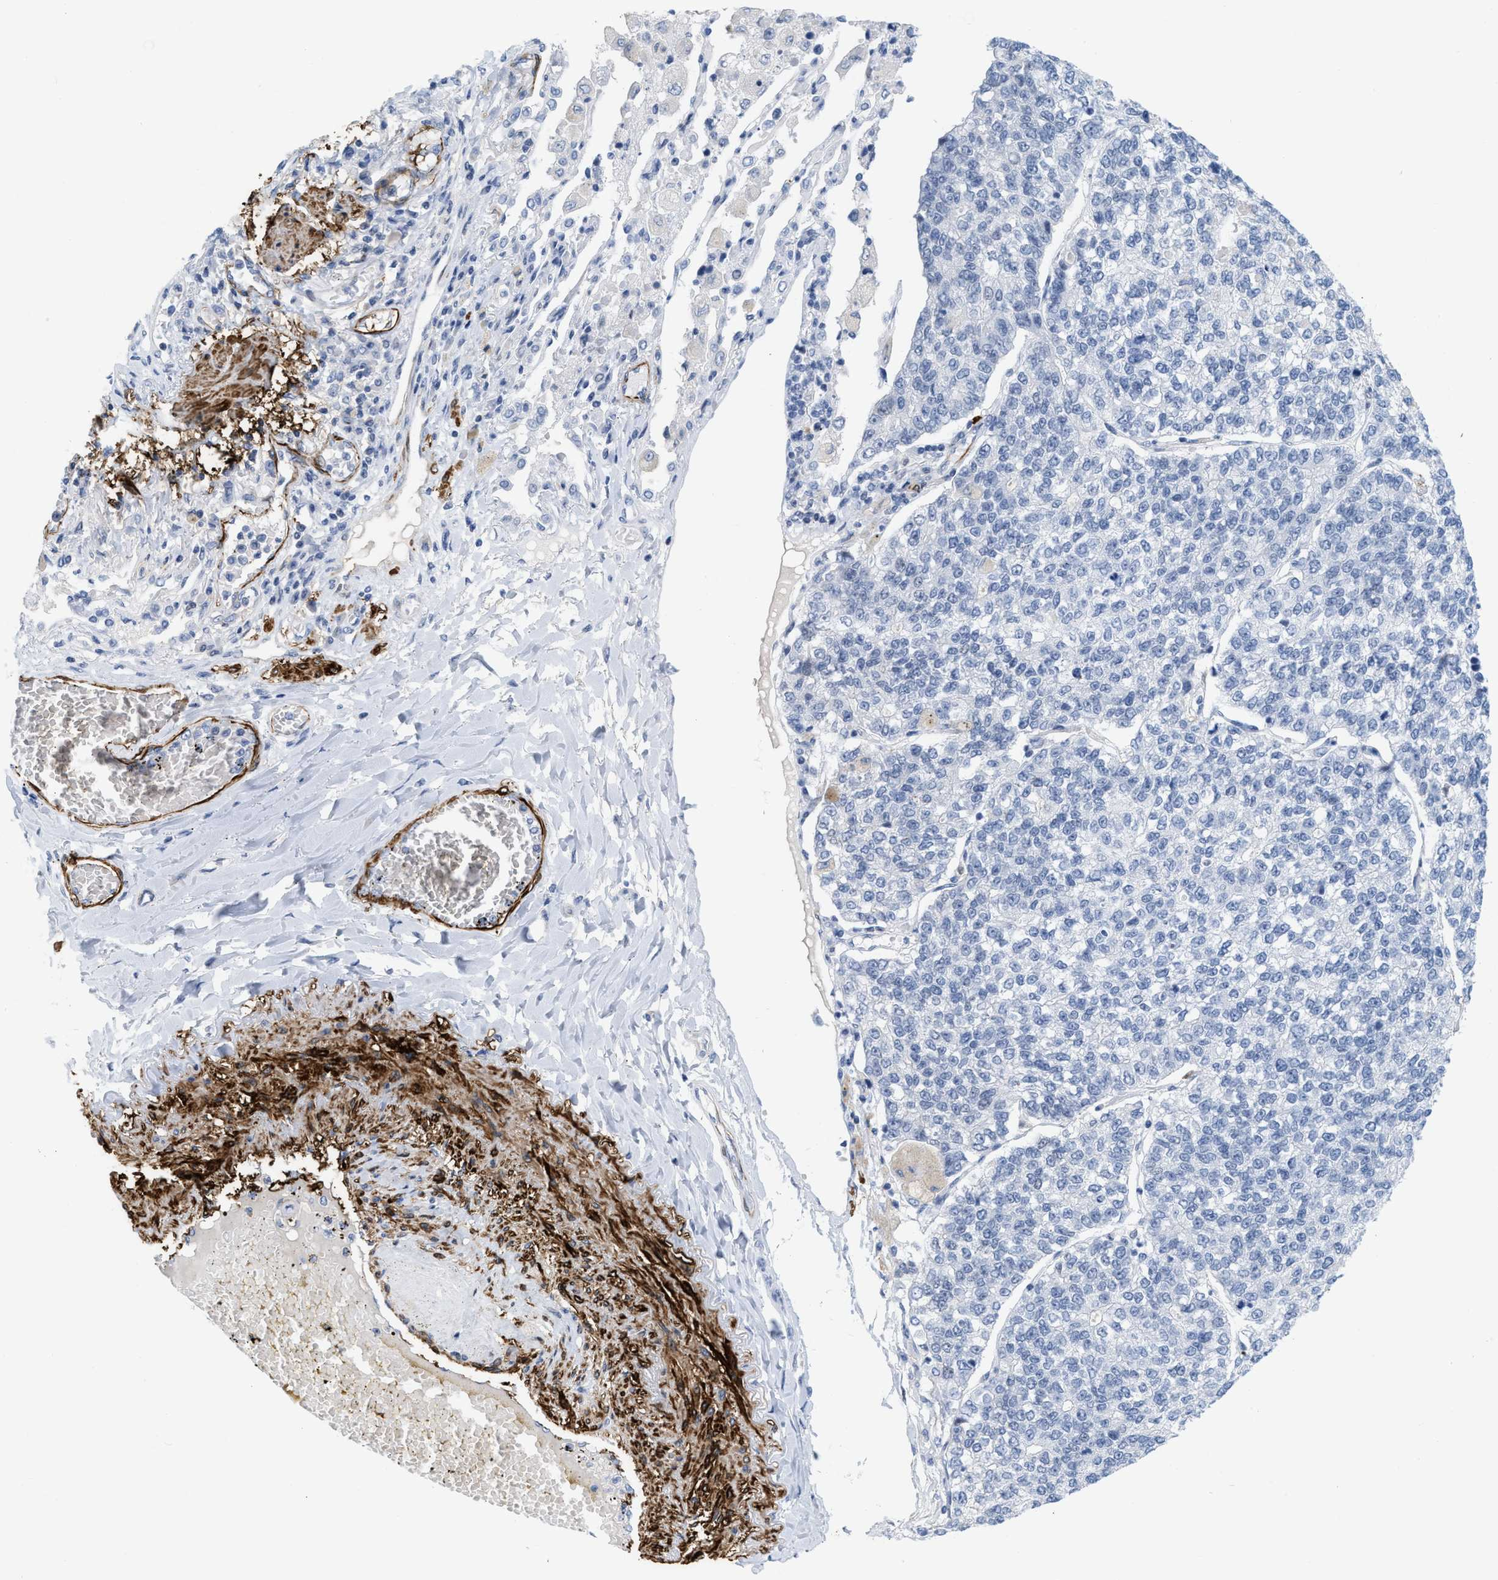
{"staining": {"intensity": "negative", "quantity": "none", "location": "none"}, "tissue": "lung cancer", "cell_type": "Tumor cells", "image_type": "cancer", "snomed": [{"axis": "morphology", "description": "Adenocarcinoma, NOS"}, {"axis": "topography", "description": "Lung"}], "caption": "Lung adenocarcinoma stained for a protein using immunohistochemistry demonstrates no positivity tumor cells.", "gene": "TAGLN", "patient": {"sex": "male", "age": 49}}